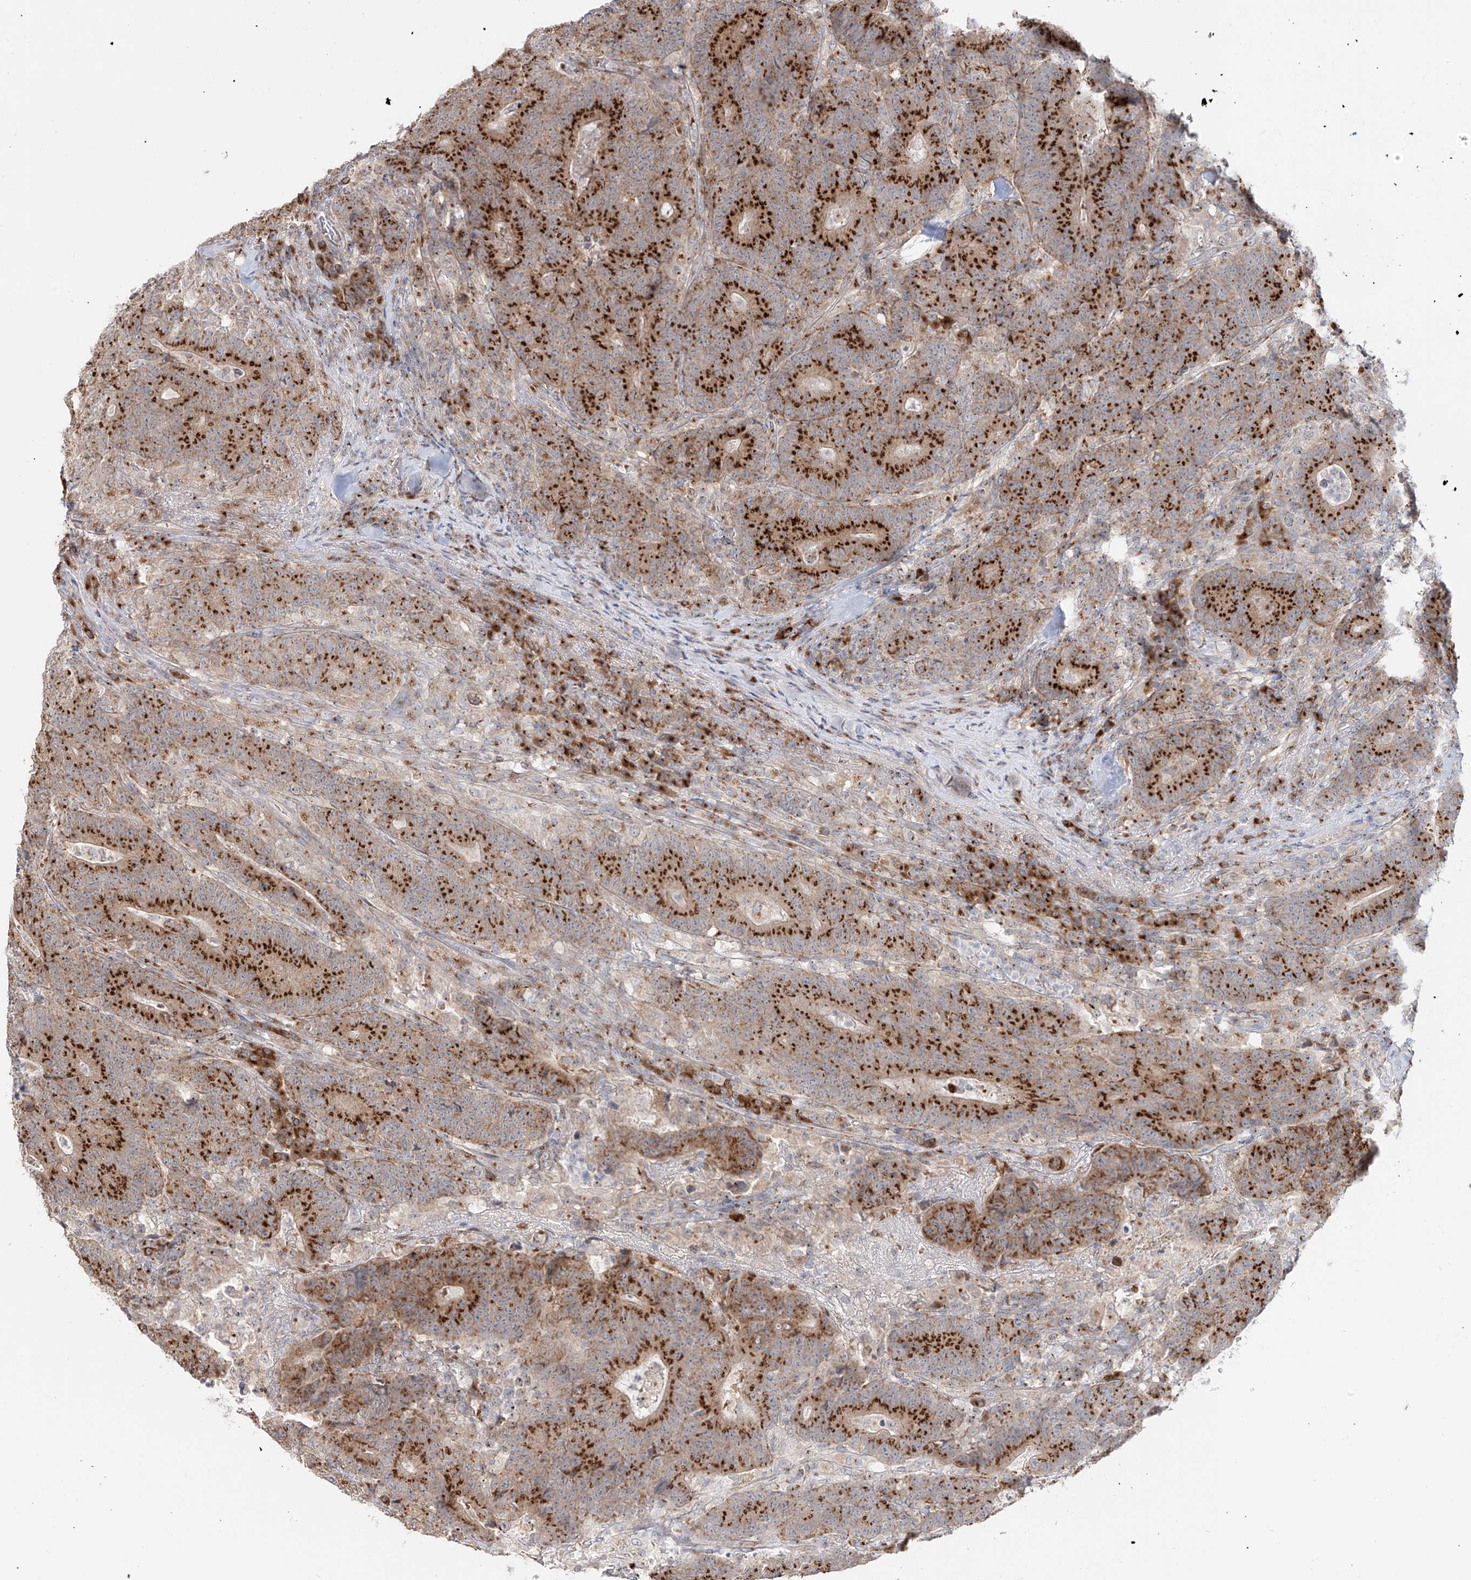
{"staining": {"intensity": "strong", "quantity": ">75%", "location": "cytoplasmic/membranous"}, "tissue": "colorectal cancer", "cell_type": "Tumor cells", "image_type": "cancer", "snomed": [{"axis": "morphology", "description": "Normal tissue, NOS"}, {"axis": "morphology", "description": "Adenocarcinoma, NOS"}, {"axis": "topography", "description": "Colon"}], "caption": "IHC of human colorectal cancer (adenocarcinoma) reveals high levels of strong cytoplasmic/membranous positivity in approximately >75% of tumor cells. Nuclei are stained in blue.", "gene": "BSDC1", "patient": {"sex": "female", "age": 75}}